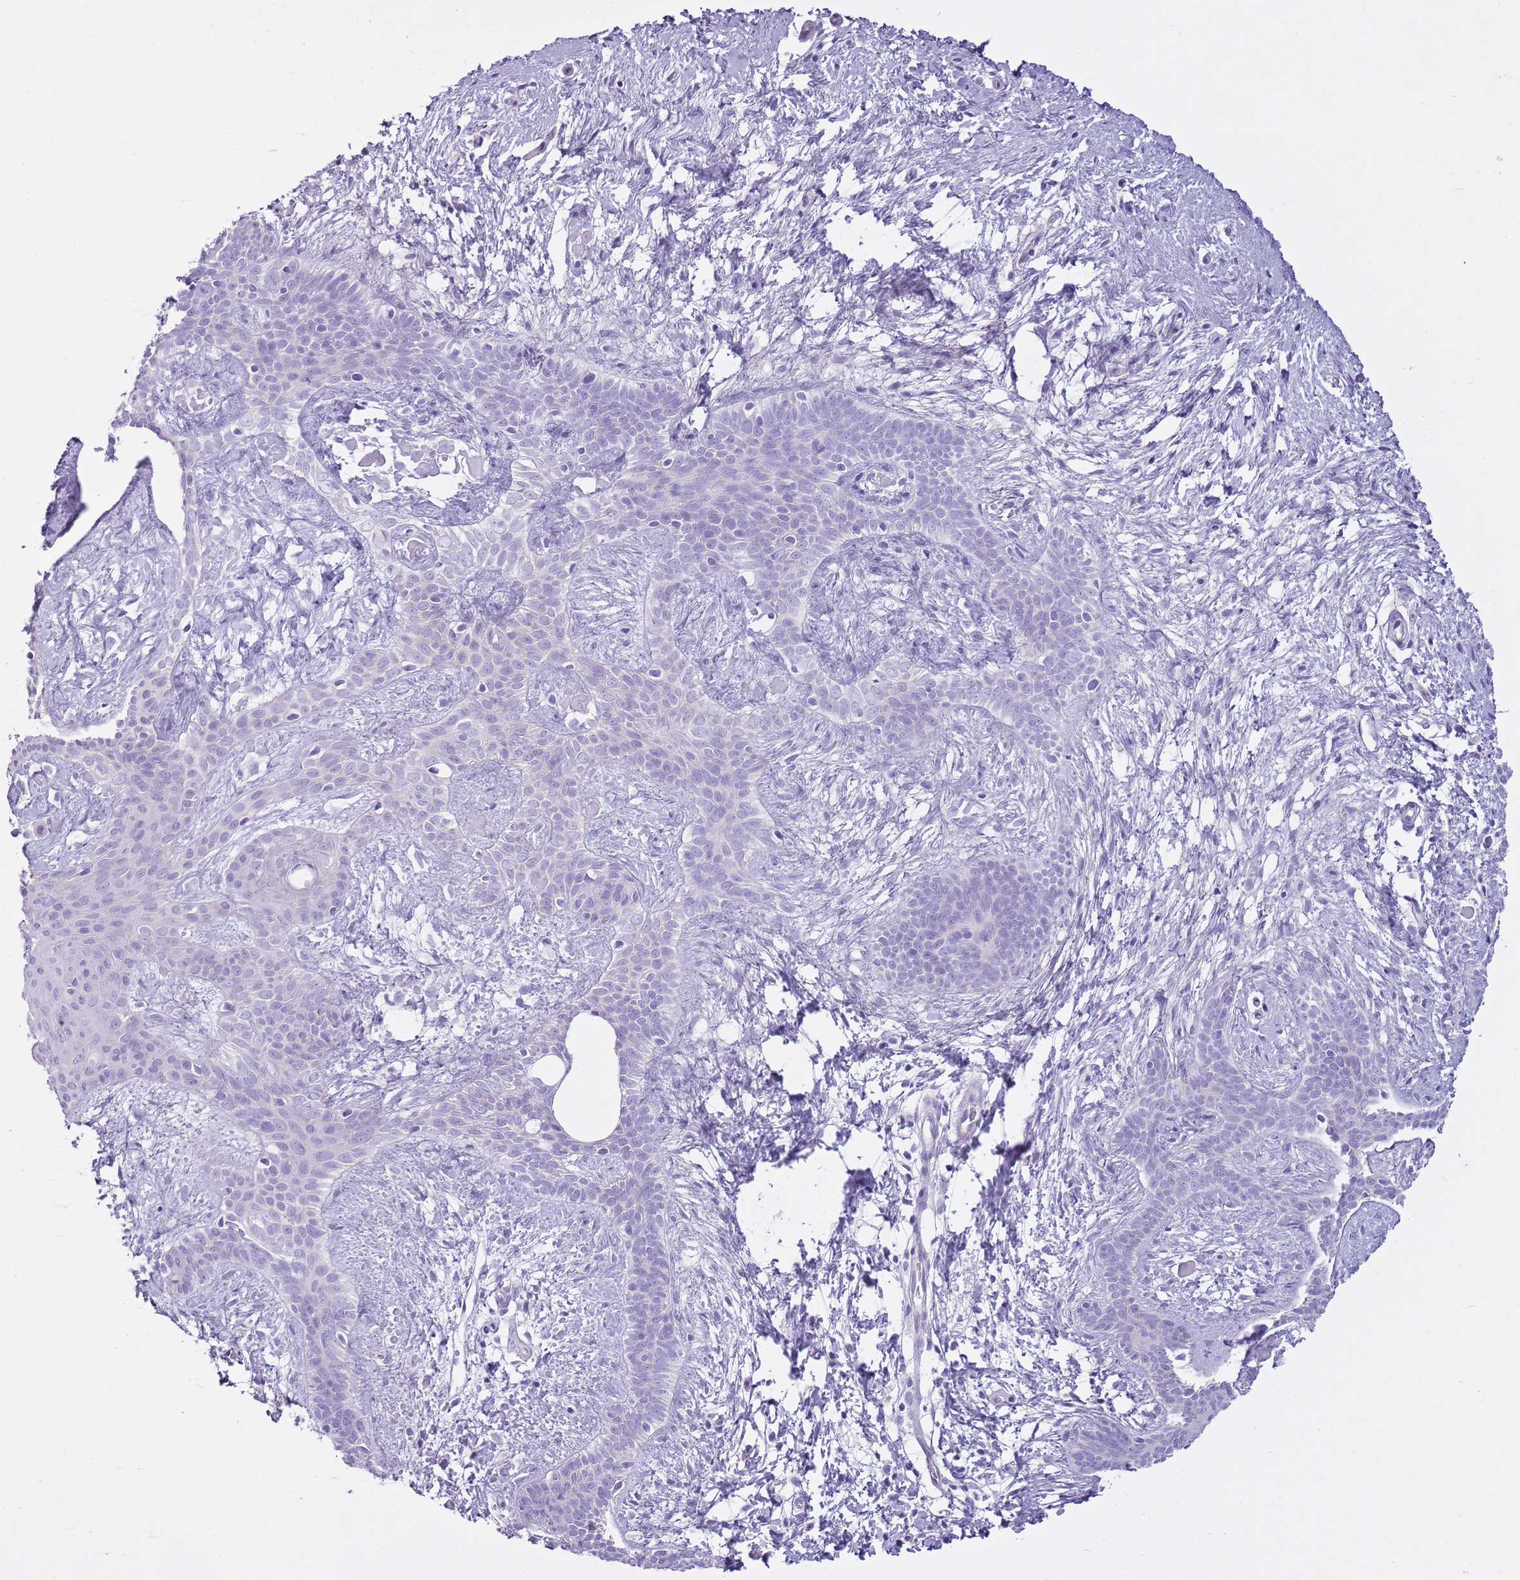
{"staining": {"intensity": "negative", "quantity": "none", "location": "none"}, "tissue": "skin cancer", "cell_type": "Tumor cells", "image_type": "cancer", "snomed": [{"axis": "morphology", "description": "Basal cell carcinoma"}, {"axis": "topography", "description": "Skin"}], "caption": "This is an immunohistochemistry histopathology image of skin cancer (basal cell carcinoma). There is no staining in tumor cells.", "gene": "CD177", "patient": {"sex": "male", "age": 78}}